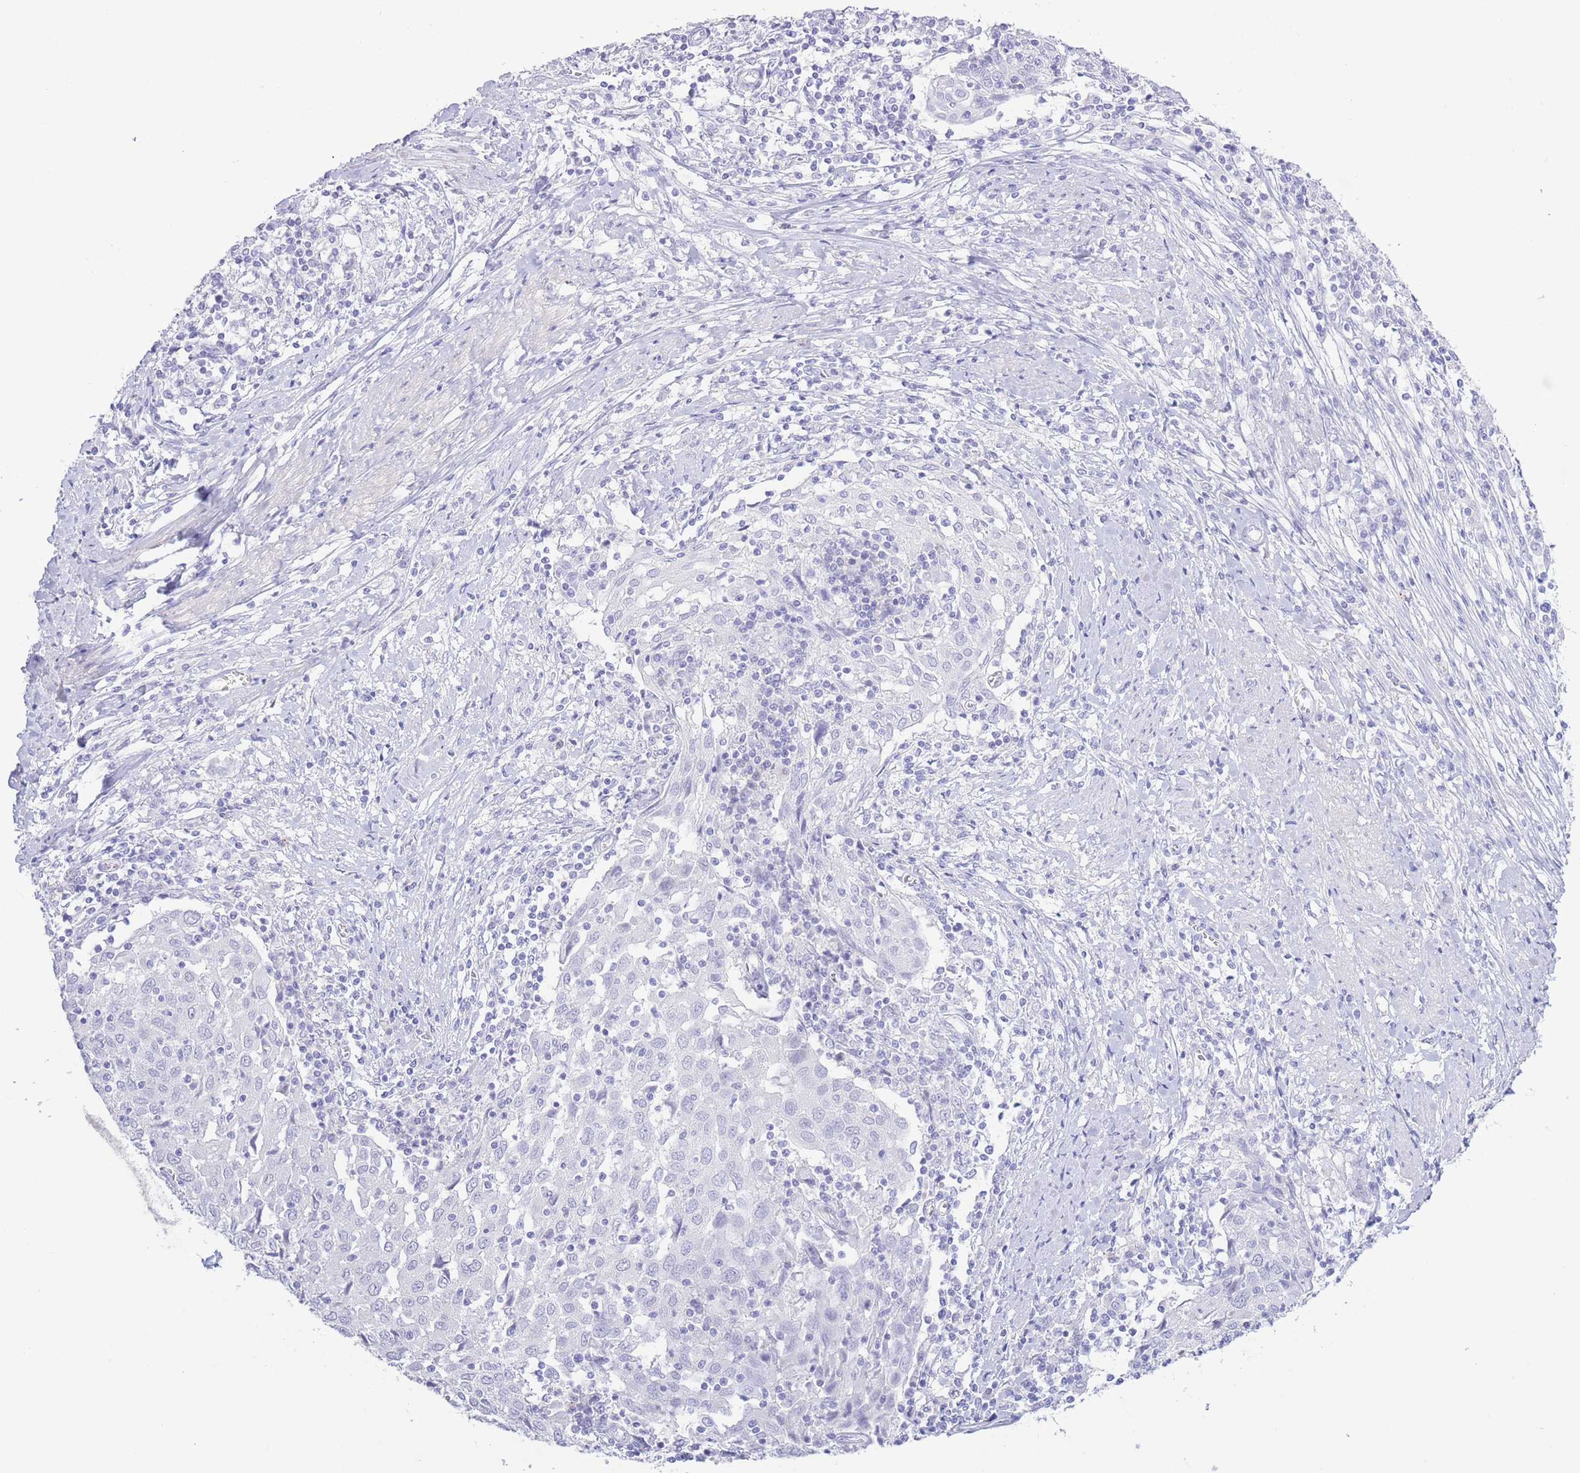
{"staining": {"intensity": "negative", "quantity": "none", "location": "none"}, "tissue": "cervical cancer", "cell_type": "Tumor cells", "image_type": "cancer", "snomed": [{"axis": "morphology", "description": "Squamous cell carcinoma, NOS"}, {"axis": "topography", "description": "Cervix"}], "caption": "This micrograph is of cervical cancer (squamous cell carcinoma) stained with immunohistochemistry to label a protein in brown with the nuclei are counter-stained blue. There is no staining in tumor cells.", "gene": "PKLR", "patient": {"sex": "female", "age": 52}}